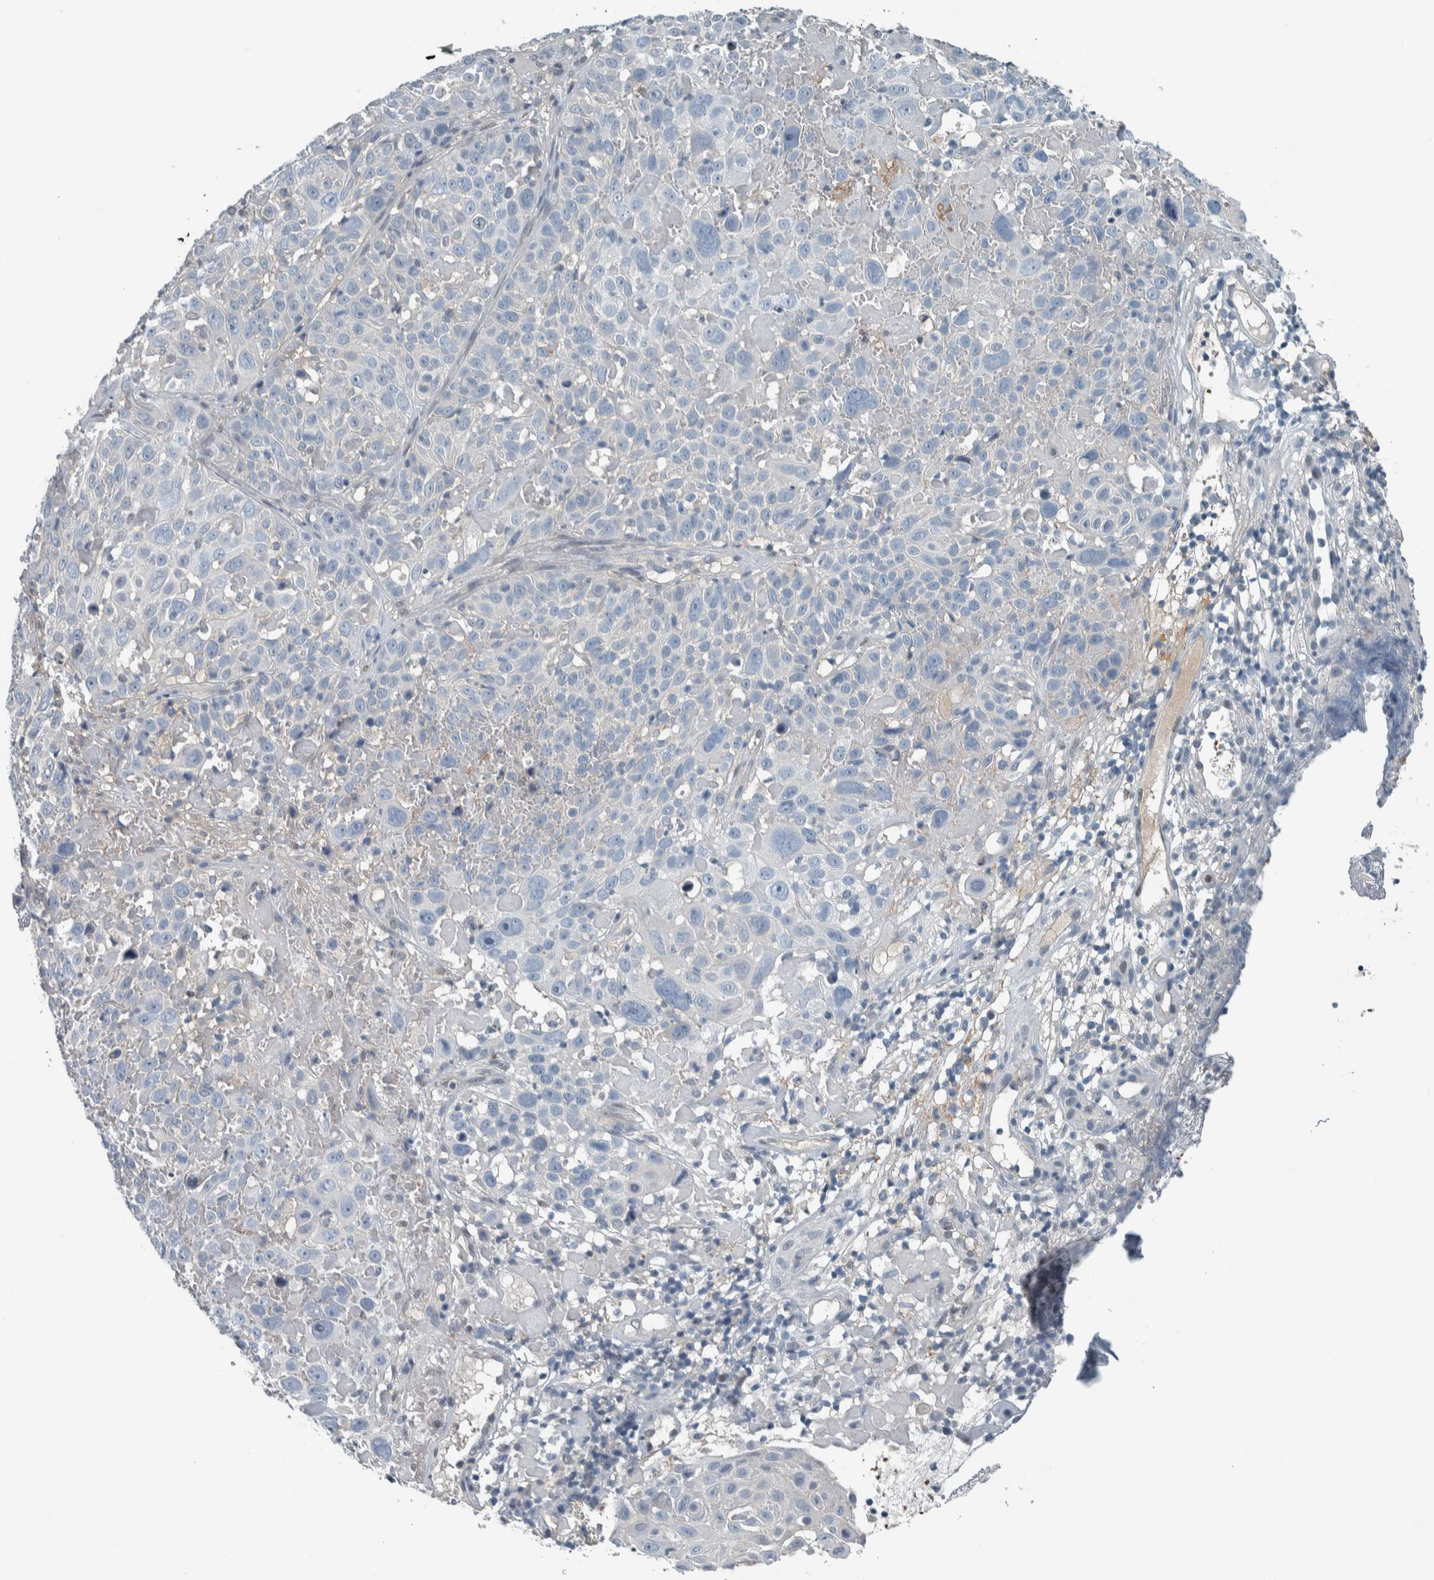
{"staining": {"intensity": "negative", "quantity": "none", "location": "none"}, "tissue": "cervical cancer", "cell_type": "Tumor cells", "image_type": "cancer", "snomed": [{"axis": "morphology", "description": "Squamous cell carcinoma, NOS"}, {"axis": "topography", "description": "Cervix"}], "caption": "Immunohistochemistry (IHC) of human cervical cancer demonstrates no expression in tumor cells.", "gene": "ALAD", "patient": {"sex": "female", "age": 74}}